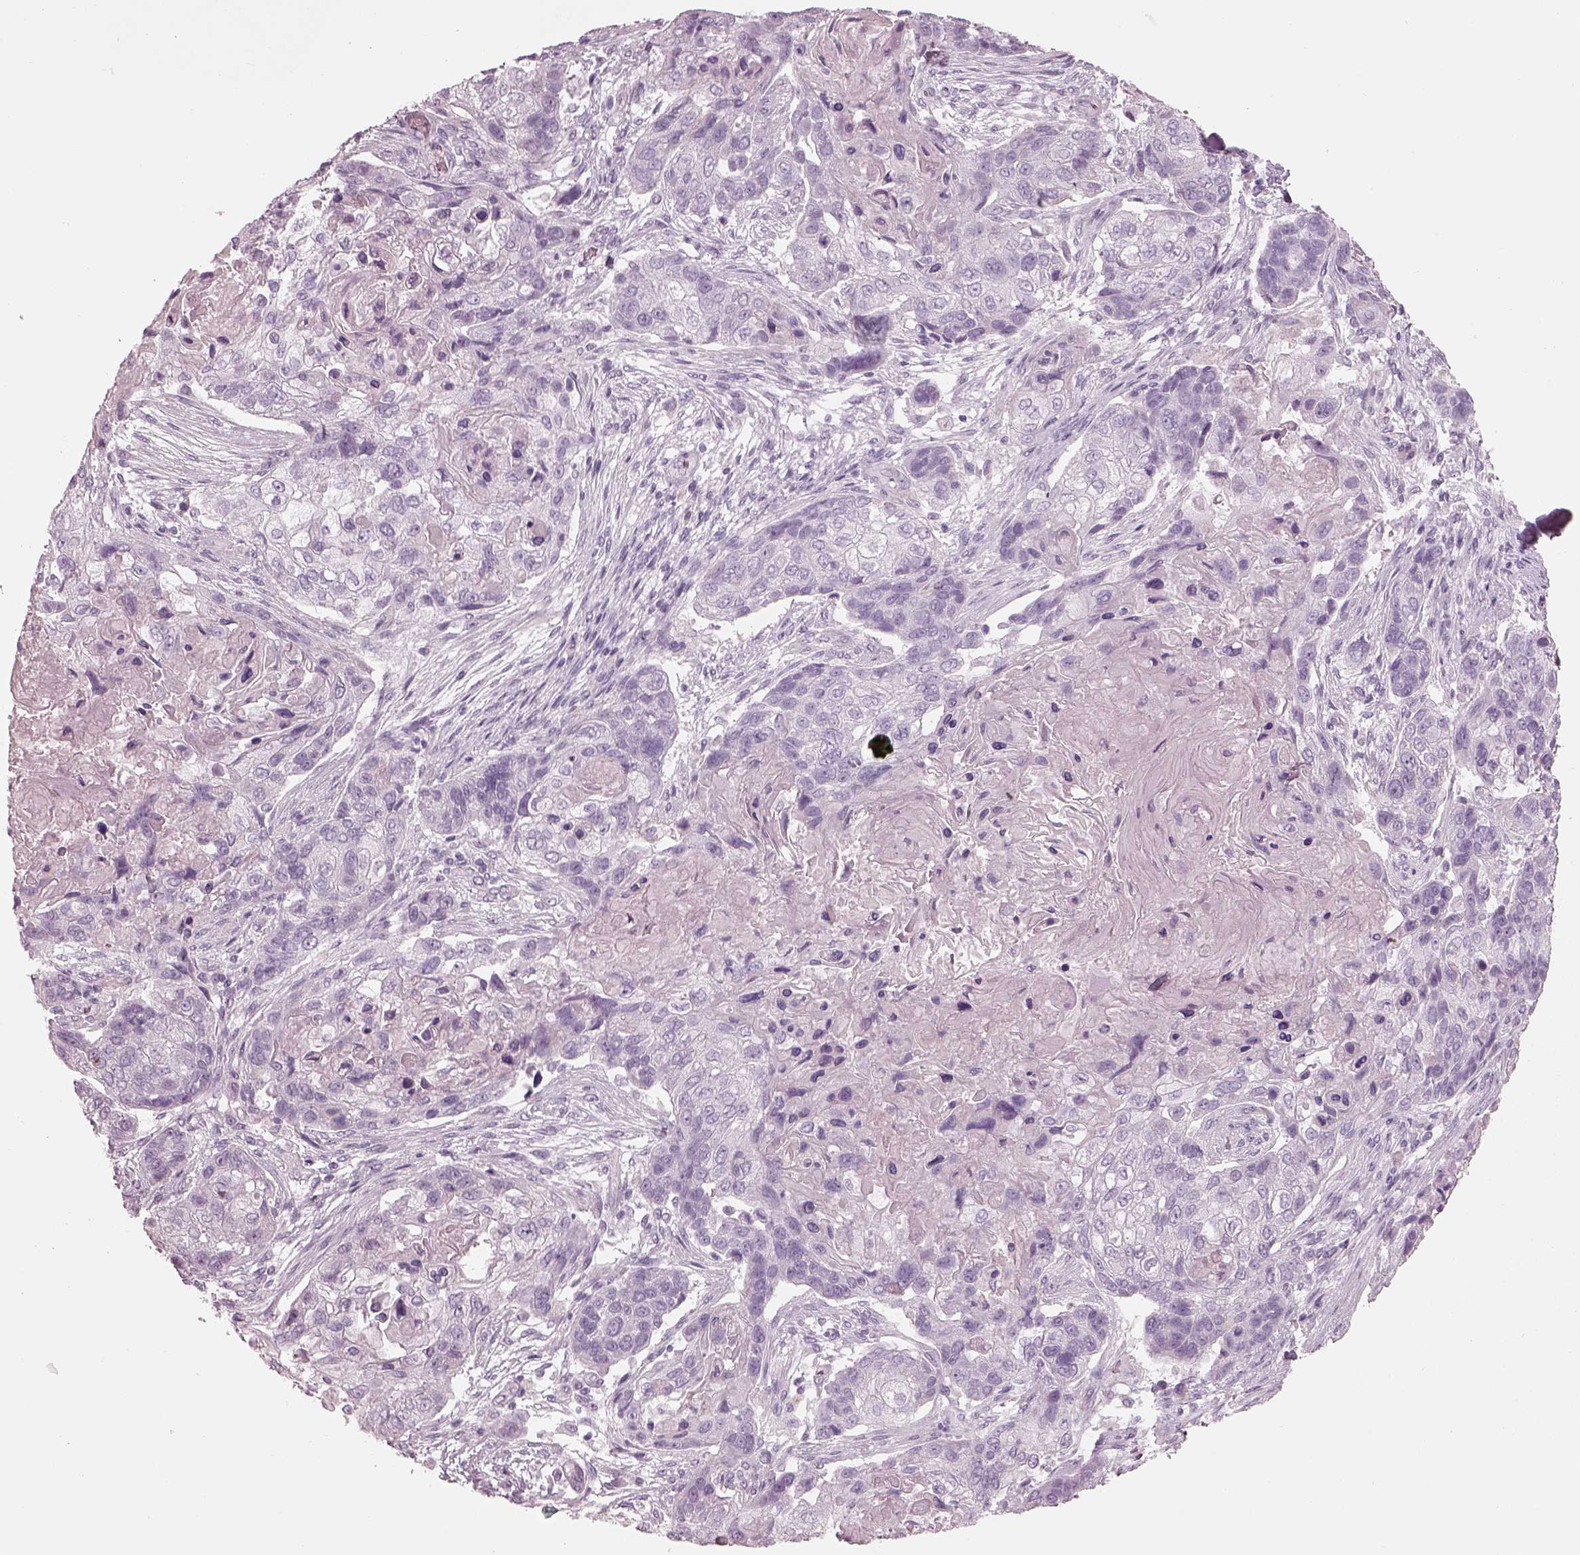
{"staining": {"intensity": "negative", "quantity": "none", "location": "none"}, "tissue": "lung cancer", "cell_type": "Tumor cells", "image_type": "cancer", "snomed": [{"axis": "morphology", "description": "Squamous cell carcinoma, NOS"}, {"axis": "topography", "description": "Lung"}], "caption": "Immunohistochemistry (IHC) image of human lung cancer (squamous cell carcinoma) stained for a protein (brown), which reveals no staining in tumor cells.", "gene": "RSPH9", "patient": {"sex": "male", "age": 69}}